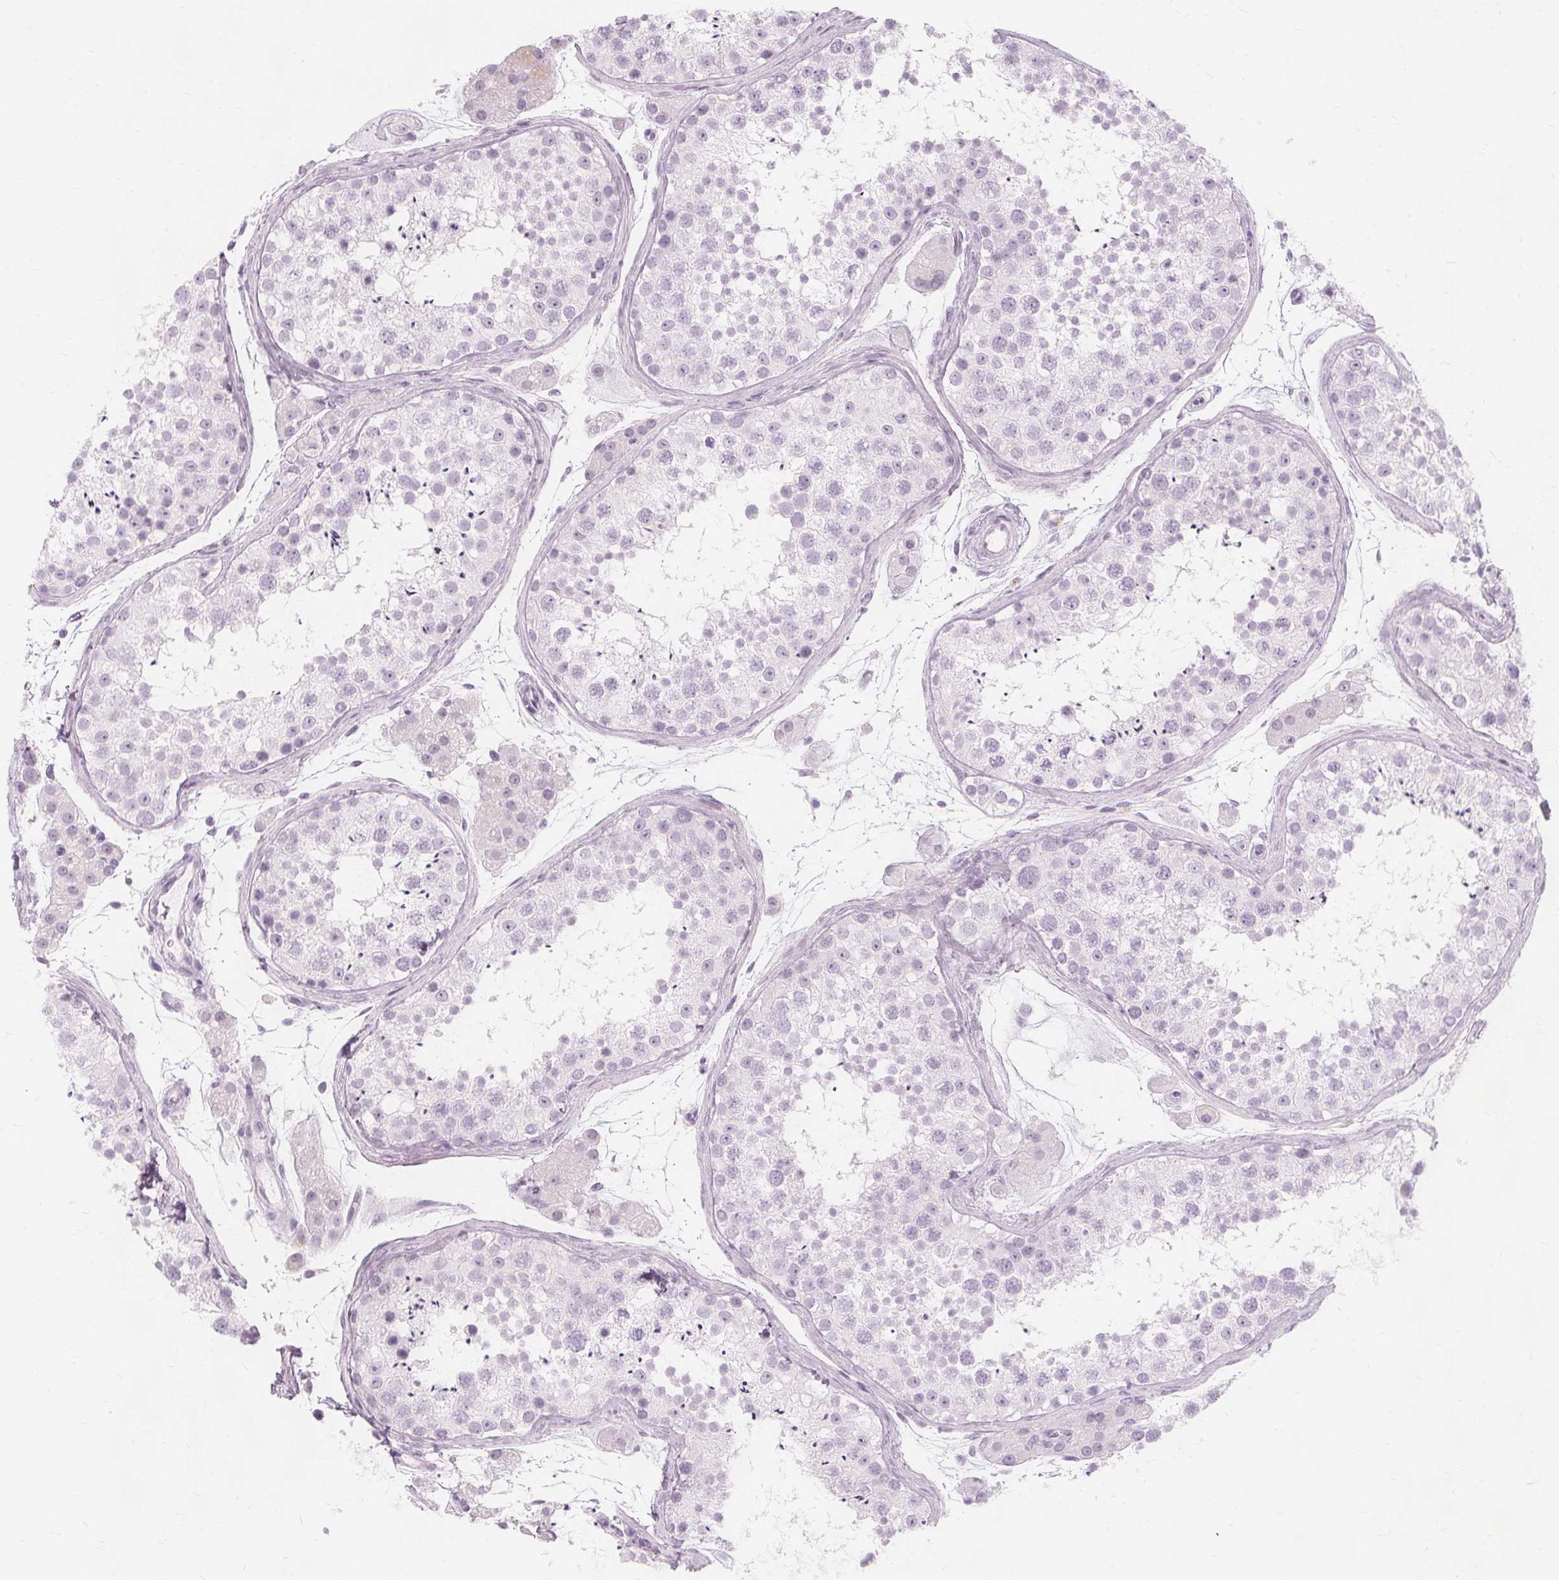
{"staining": {"intensity": "negative", "quantity": "none", "location": "none"}, "tissue": "testis", "cell_type": "Cells in seminiferous ducts", "image_type": "normal", "snomed": [{"axis": "morphology", "description": "Normal tissue, NOS"}, {"axis": "topography", "description": "Testis"}], "caption": "Immunohistochemical staining of normal human testis demonstrates no significant expression in cells in seminiferous ducts. (DAB (3,3'-diaminobenzidine) immunohistochemistry visualized using brightfield microscopy, high magnification).", "gene": "TFF1", "patient": {"sex": "male", "age": 41}}